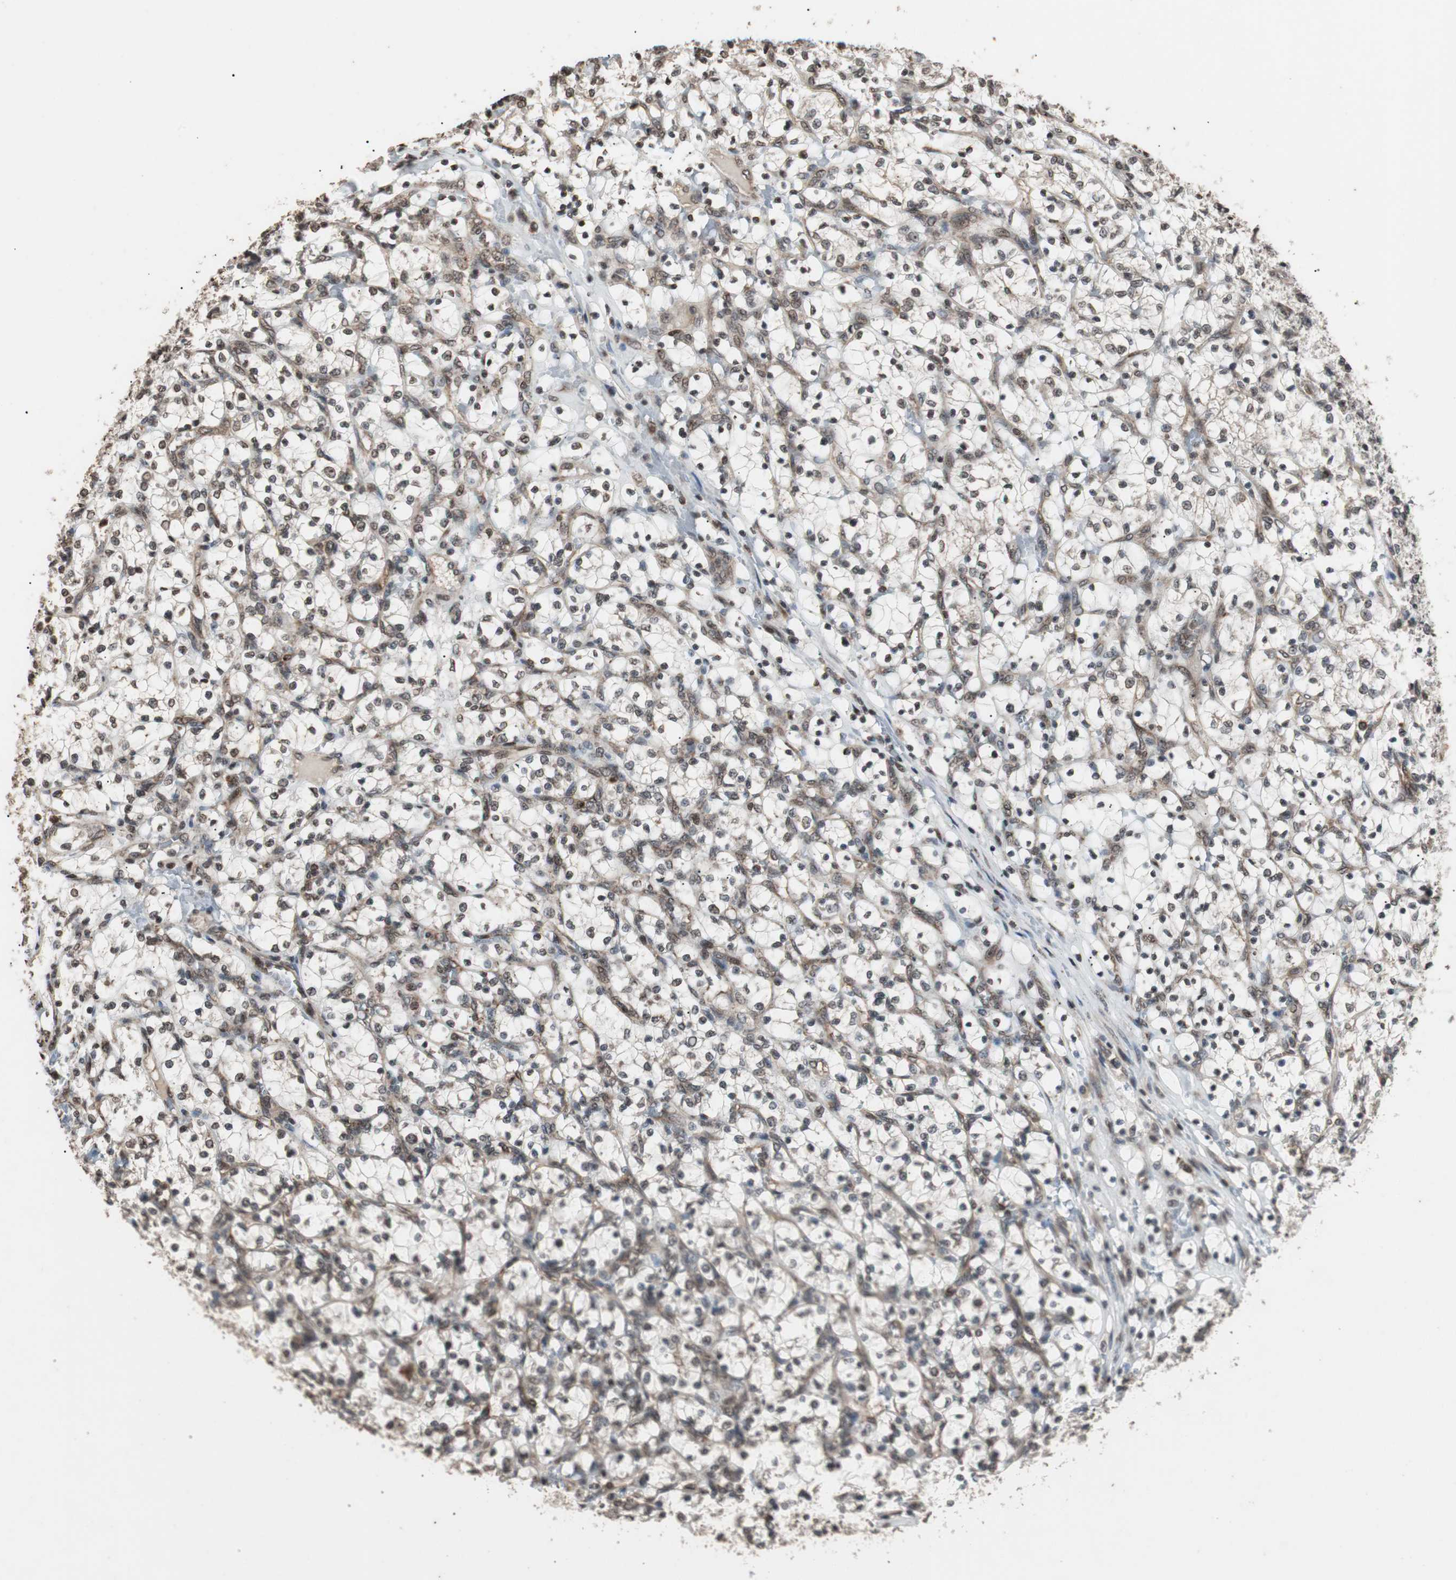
{"staining": {"intensity": "weak", "quantity": "<25%", "location": "nuclear"}, "tissue": "renal cancer", "cell_type": "Tumor cells", "image_type": "cancer", "snomed": [{"axis": "morphology", "description": "Adenocarcinoma, NOS"}, {"axis": "topography", "description": "Kidney"}], "caption": "Tumor cells are negative for brown protein staining in renal cancer (adenocarcinoma).", "gene": "ZFC3H1", "patient": {"sex": "female", "age": 69}}